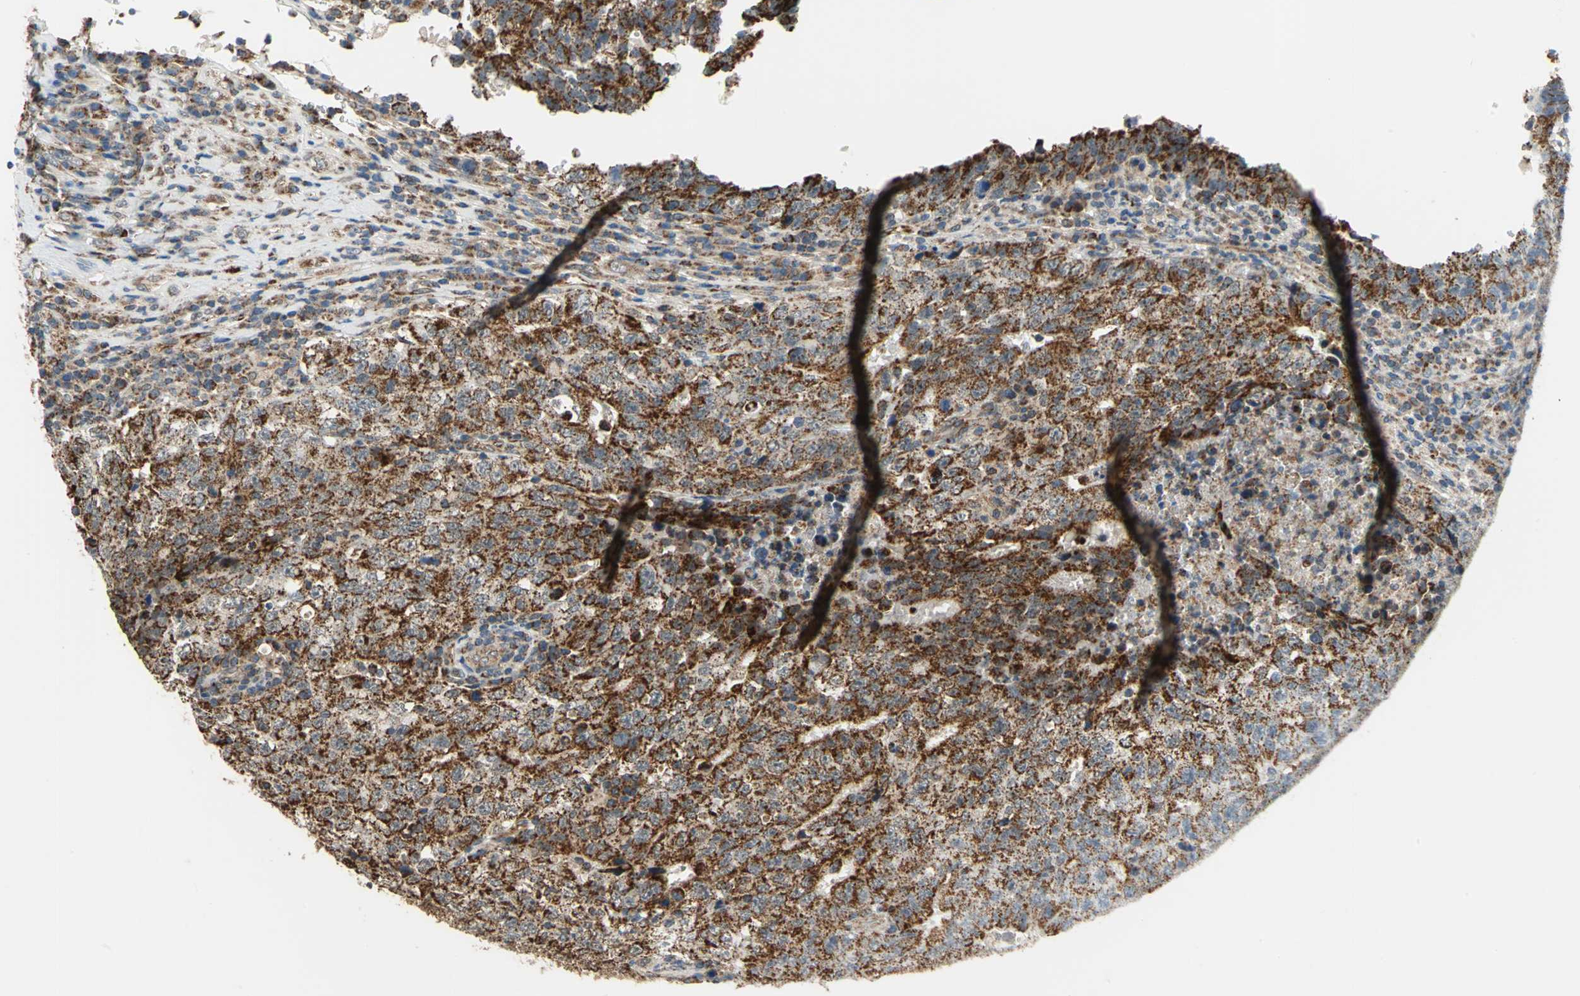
{"staining": {"intensity": "strong", "quantity": ">75%", "location": "cytoplasmic/membranous"}, "tissue": "testis cancer", "cell_type": "Tumor cells", "image_type": "cancer", "snomed": [{"axis": "morphology", "description": "Necrosis, NOS"}, {"axis": "morphology", "description": "Carcinoma, Embryonal, NOS"}, {"axis": "topography", "description": "Testis"}], "caption": "The image shows a brown stain indicating the presence of a protein in the cytoplasmic/membranous of tumor cells in testis cancer. The staining was performed using DAB to visualize the protein expression in brown, while the nuclei were stained in blue with hematoxylin (Magnification: 20x).", "gene": "MRPS22", "patient": {"sex": "male", "age": 19}}